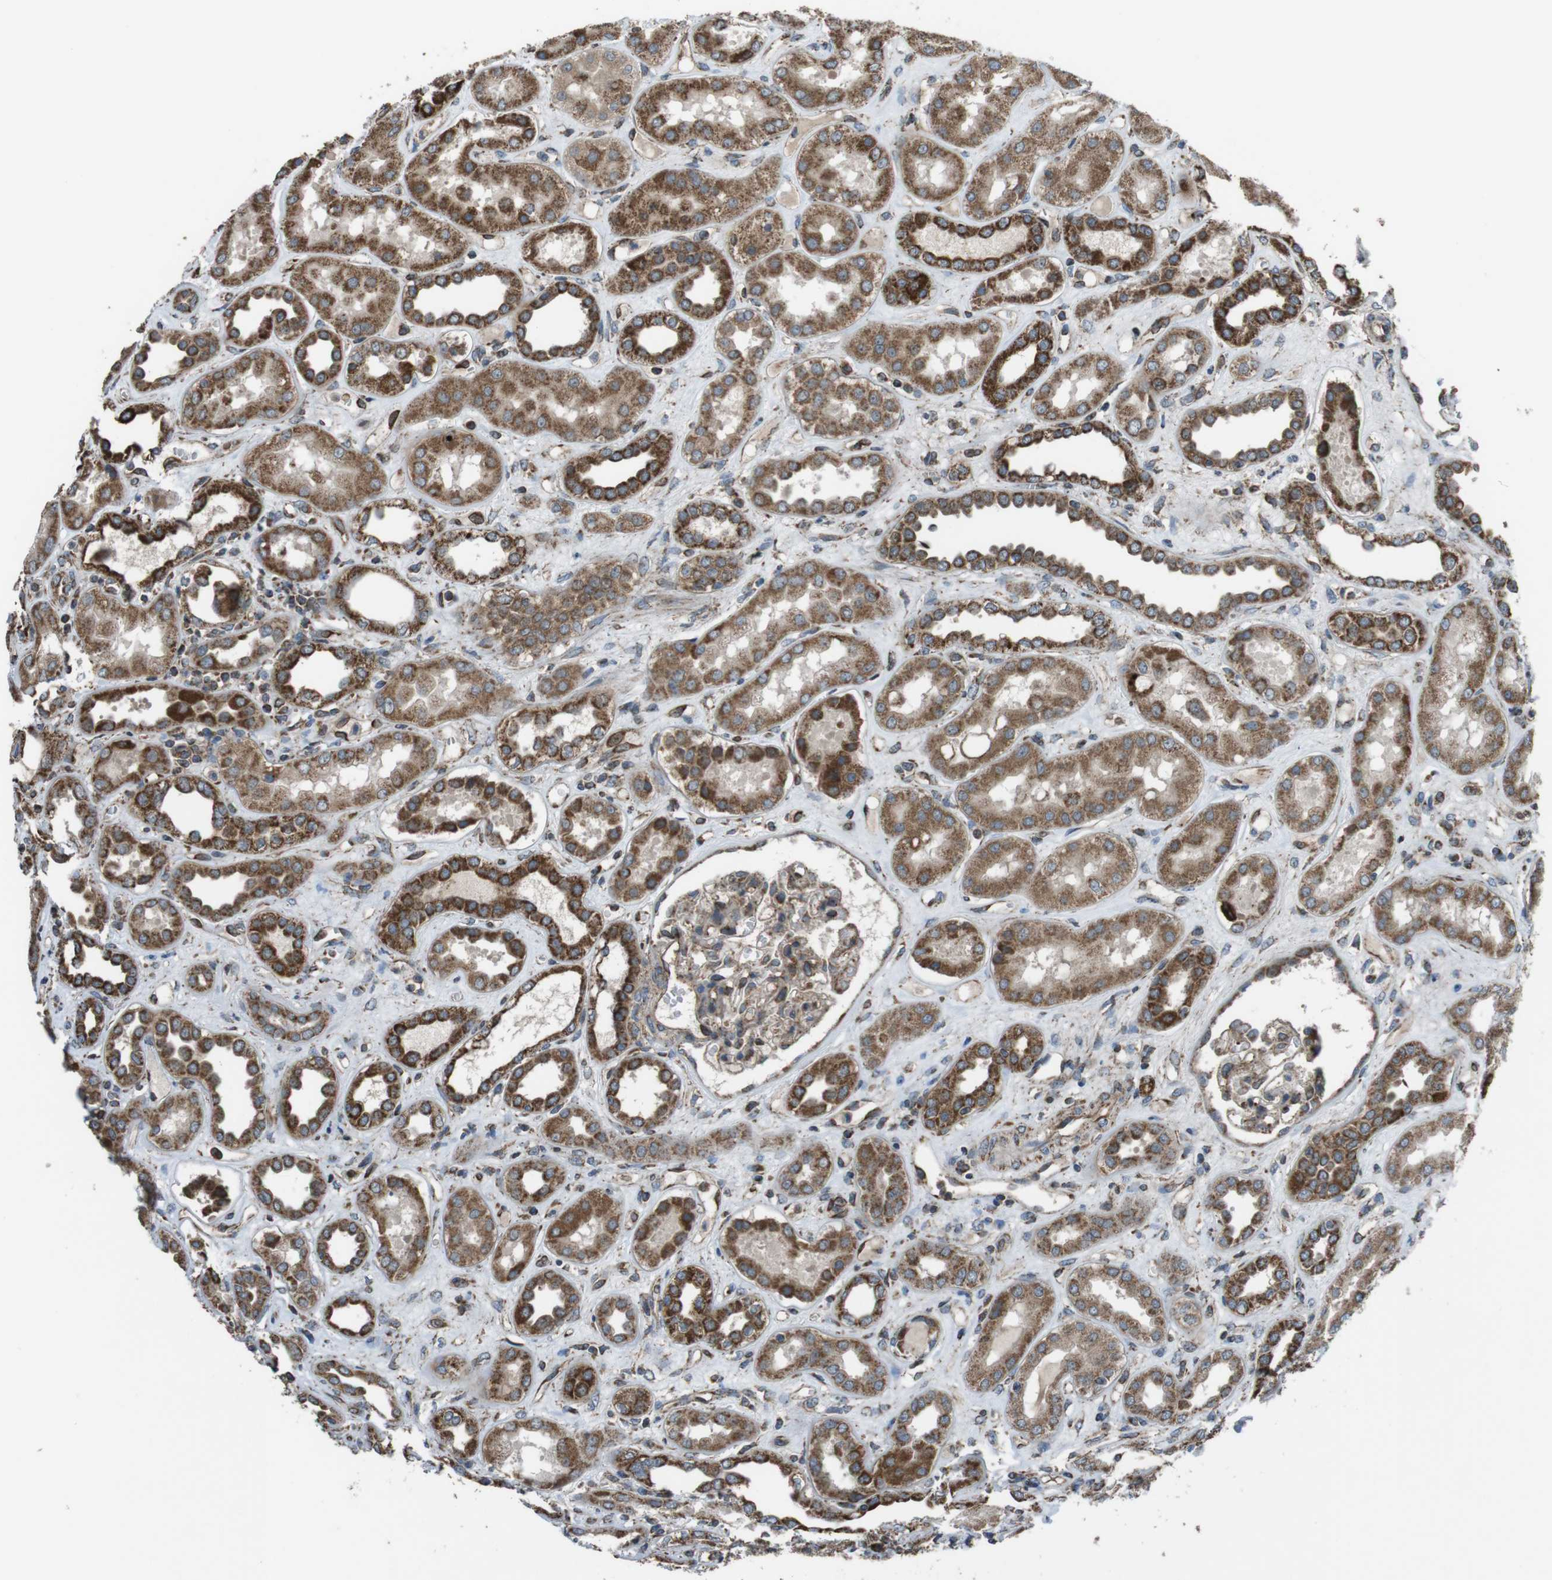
{"staining": {"intensity": "moderate", "quantity": "25%-75%", "location": "cytoplasmic/membranous"}, "tissue": "kidney", "cell_type": "Cells in glomeruli", "image_type": "normal", "snomed": [{"axis": "morphology", "description": "Normal tissue, NOS"}, {"axis": "topography", "description": "Kidney"}], "caption": "Brown immunohistochemical staining in unremarkable kidney demonstrates moderate cytoplasmic/membranous expression in about 25%-75% of cells in glomeruli.", "gene": "GIMAP8", "patient": {"sex": "male", "age": 59}}